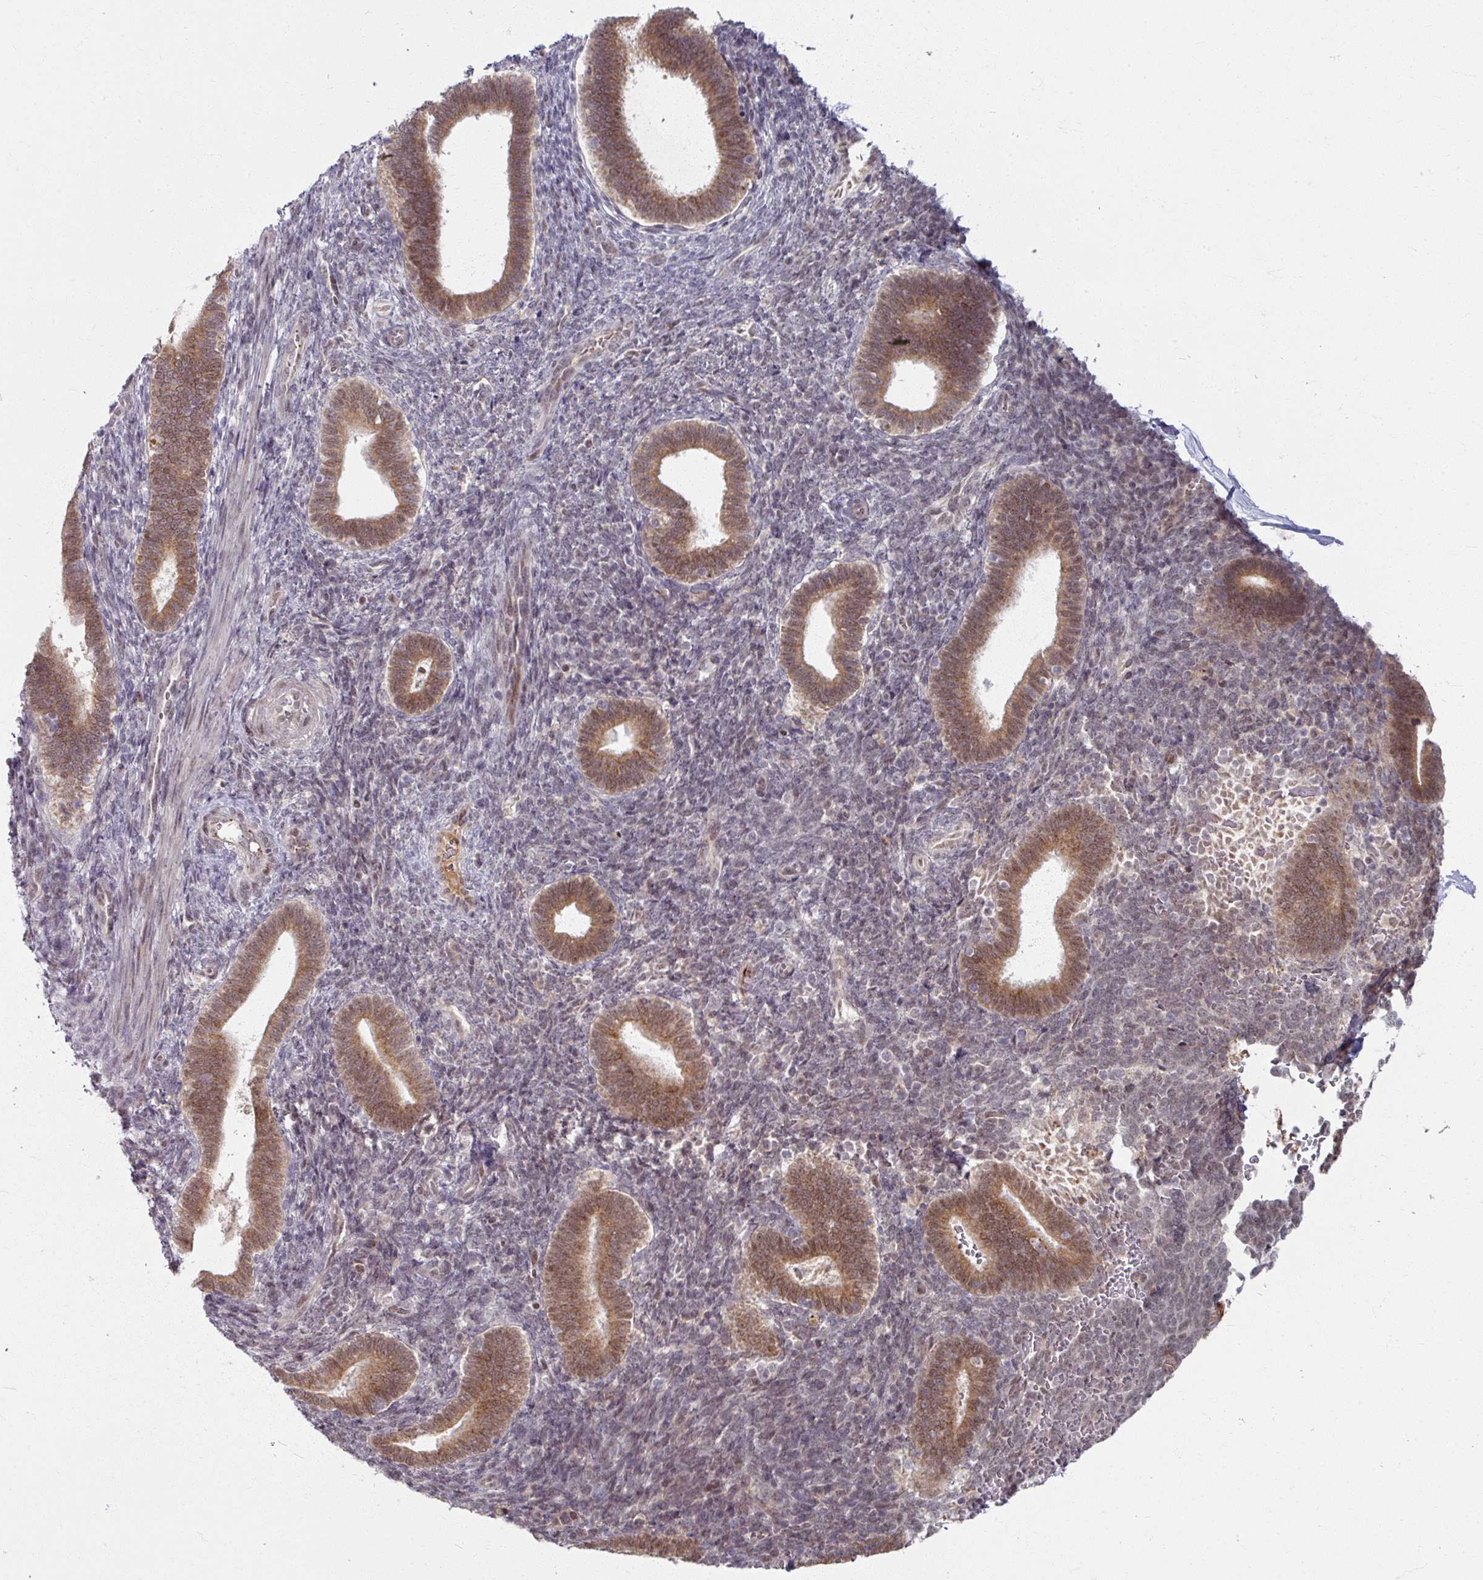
{"staining": {"intensity": "weak", "quantity": "25%-75%", "location": "cytoplasmic/membranous"}, "tissue": "endometrium", "cell_type": "Cells in endometrial stroma", "image_type": "normal", "snomed": [{"axis": "morphology", "description": "Normal tissue, NOS"}, {"axis": "topography", "description": "Endometrium"}], "caption": "Immunohistochemistry micrograph of unremarkable endometrium stained for a protein (brown), which demonstrates low levels of weak cytoplasmic/membranous expression in approximately 25%-75% of cells in endometrial stroma.", "gene": "KLC3", "patient": {"sex": "female", "age": 34}}